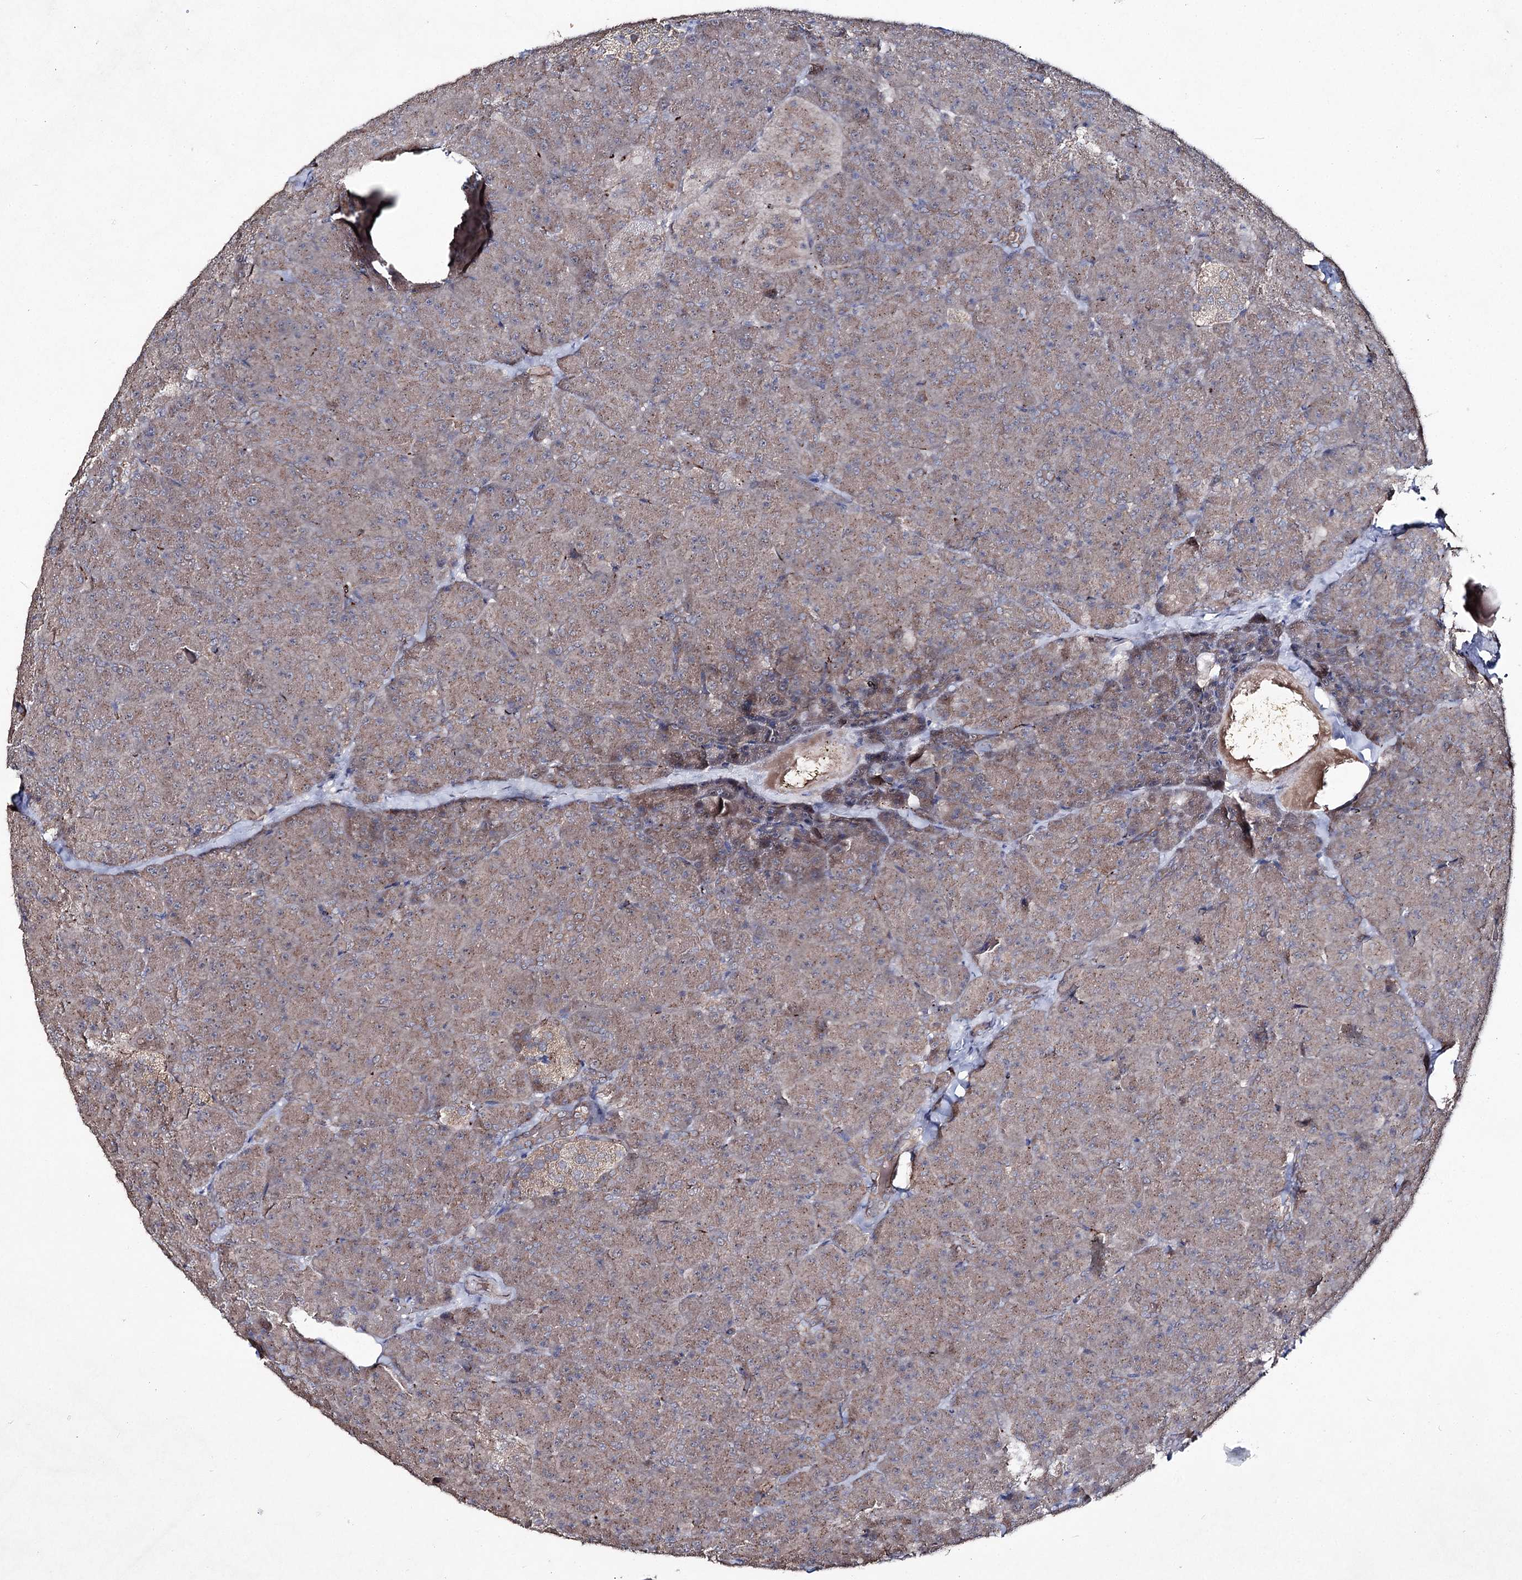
{"staining": {"intensity": "moderate", "quantity": ">75%", "location": "cytoplasmic/membranous"}, "tissue": "pancreas", "cell_type": "Exocrine glandular cells", "image_type": "normal", "snomed": [{"axis": "morphology", "description": "Normal tissue, NOS"}, {"axis": "topography", "description": "Pancreas"}], "caption": "Immunohistochemistry (IHC) (DAB) staining of benign human pancreas shows moderate cytoplasmic/membranous protein staining in approximately >75% of exocrine glandular cells. (DAB (3,3'-diaminobenzidine) IHC, brown staining for protein, blue staining for nuclei).", "gene": "SEMA4G", "patient": {"sex": "male", "age": 36}}